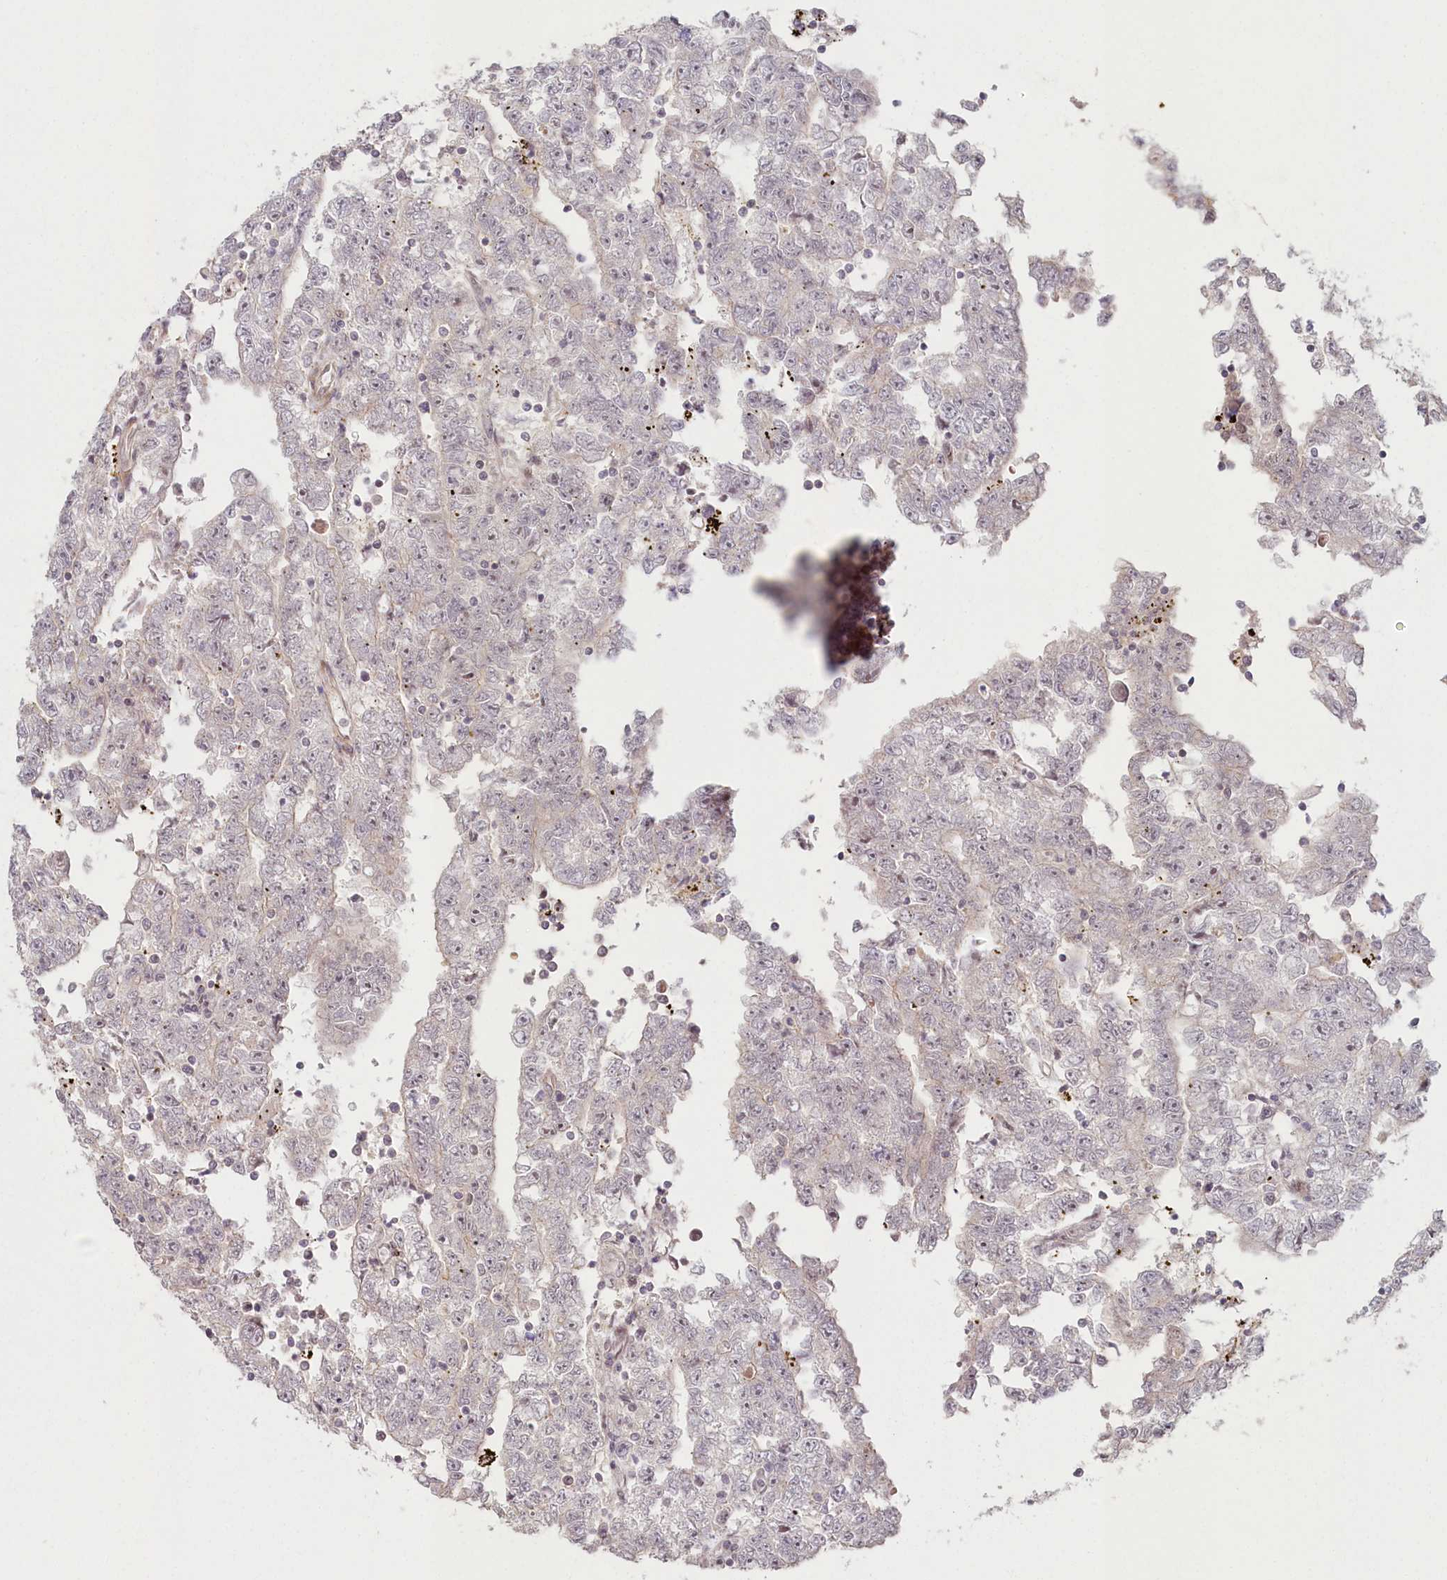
{"staining": {"intensity": "negative", "quantity": "none", "location": "none"}, "tissue": "testis cancer", "cell_type": "Tumor cells", "image_type": "cancer", "snomed": [{"axis": "morphology", "description": "Carcinoma, Embryonal, NOS"}, {"axis": "topography", "description": "Testis"}], "caption": "A high-resolution image shows immunohistochemistry staining of testis embryonal carcinoma, which displays no significant positivity in tumor cells. Nuclei are stained in blue.", "gene": "FAM204A", "patient": {"sex": "male", "age": 25}}